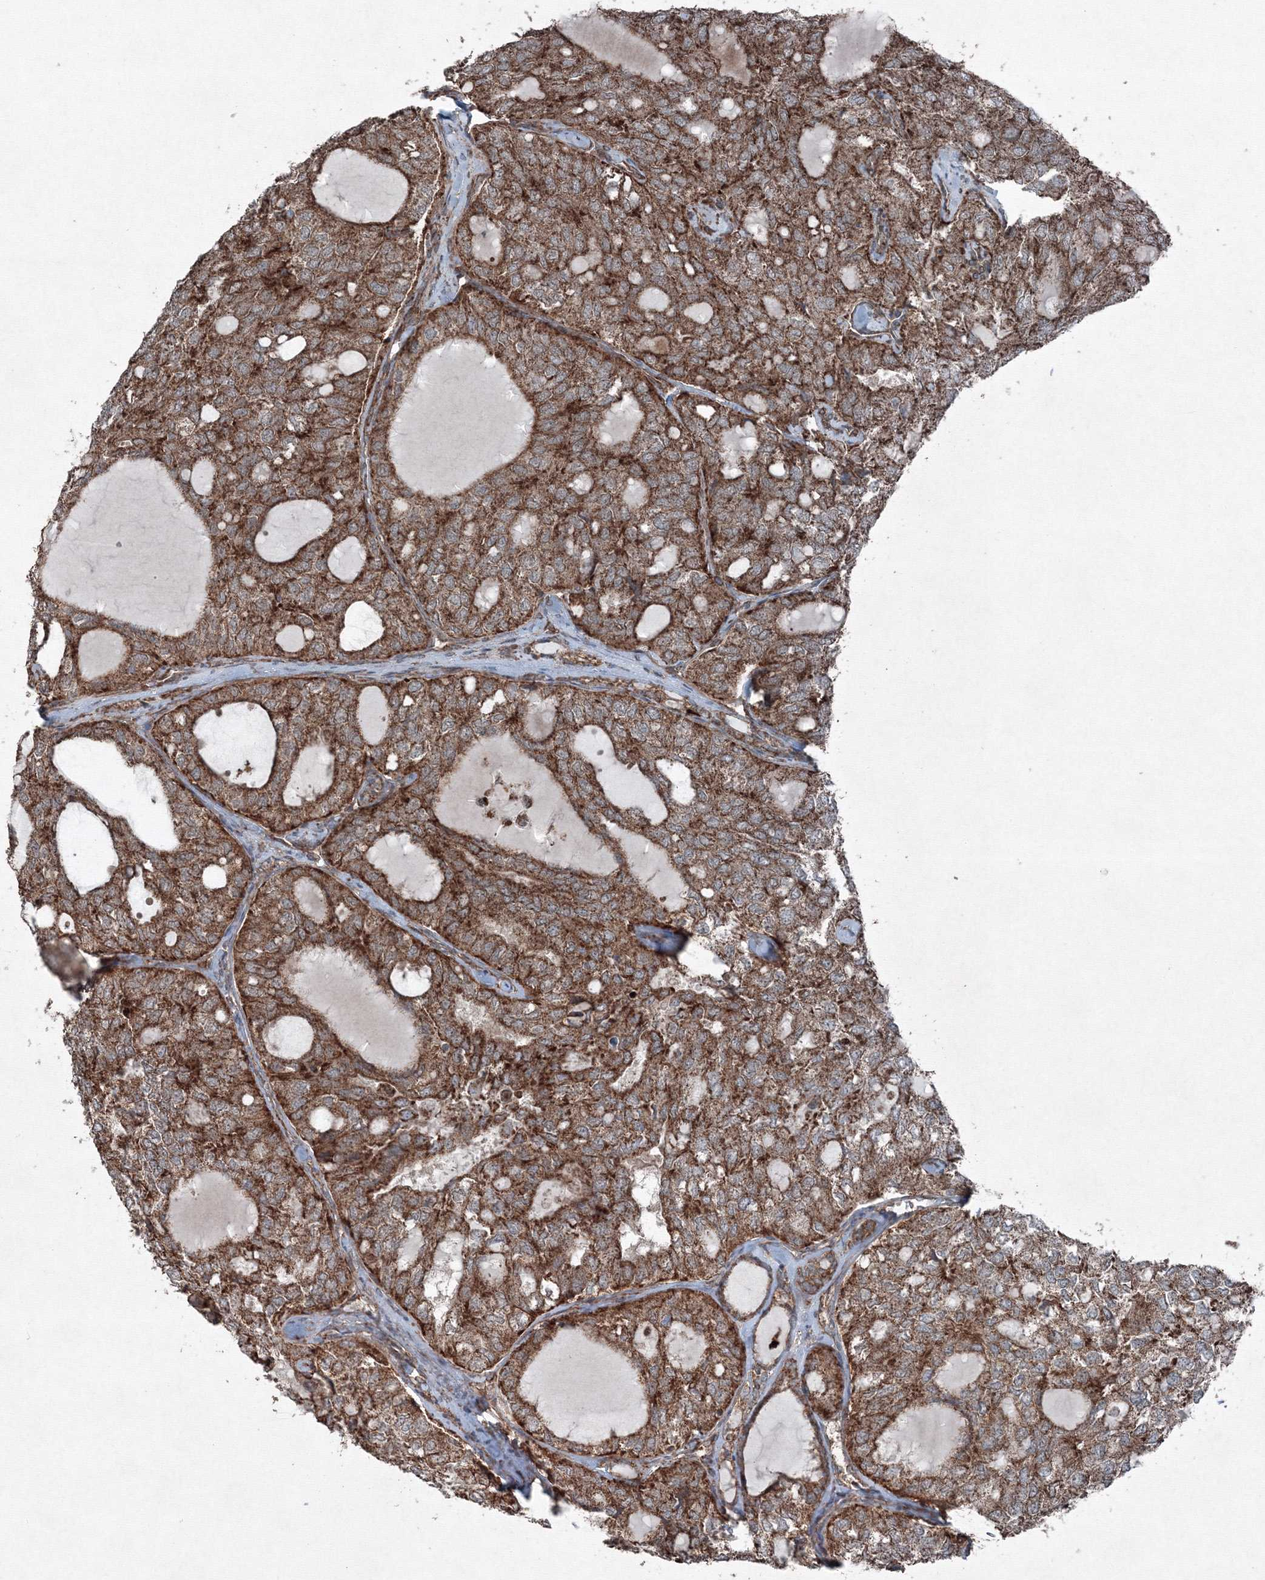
{"staining": {"intensity": "strong", "quantity": ">75%", "location": "cytoplasmic/membranous"}, "tissue": "thyroid cancer", "cell_type": "Tumor cells", "image_type": "cancer", "snomed": [{"axis": "morphology", "description": "Follicular adenoma carcinoma, NOS"}, {"axis": "topography", "description": "Thyroid gland"}], "caption": "Brown immunohistochemical staining in human thyroid cancer reveals strong cytoplasmic/membranous positivity in about >75% of tumor cells.", "gene": "COPS7B", "patient": {"sex": "male", "age": 75}}